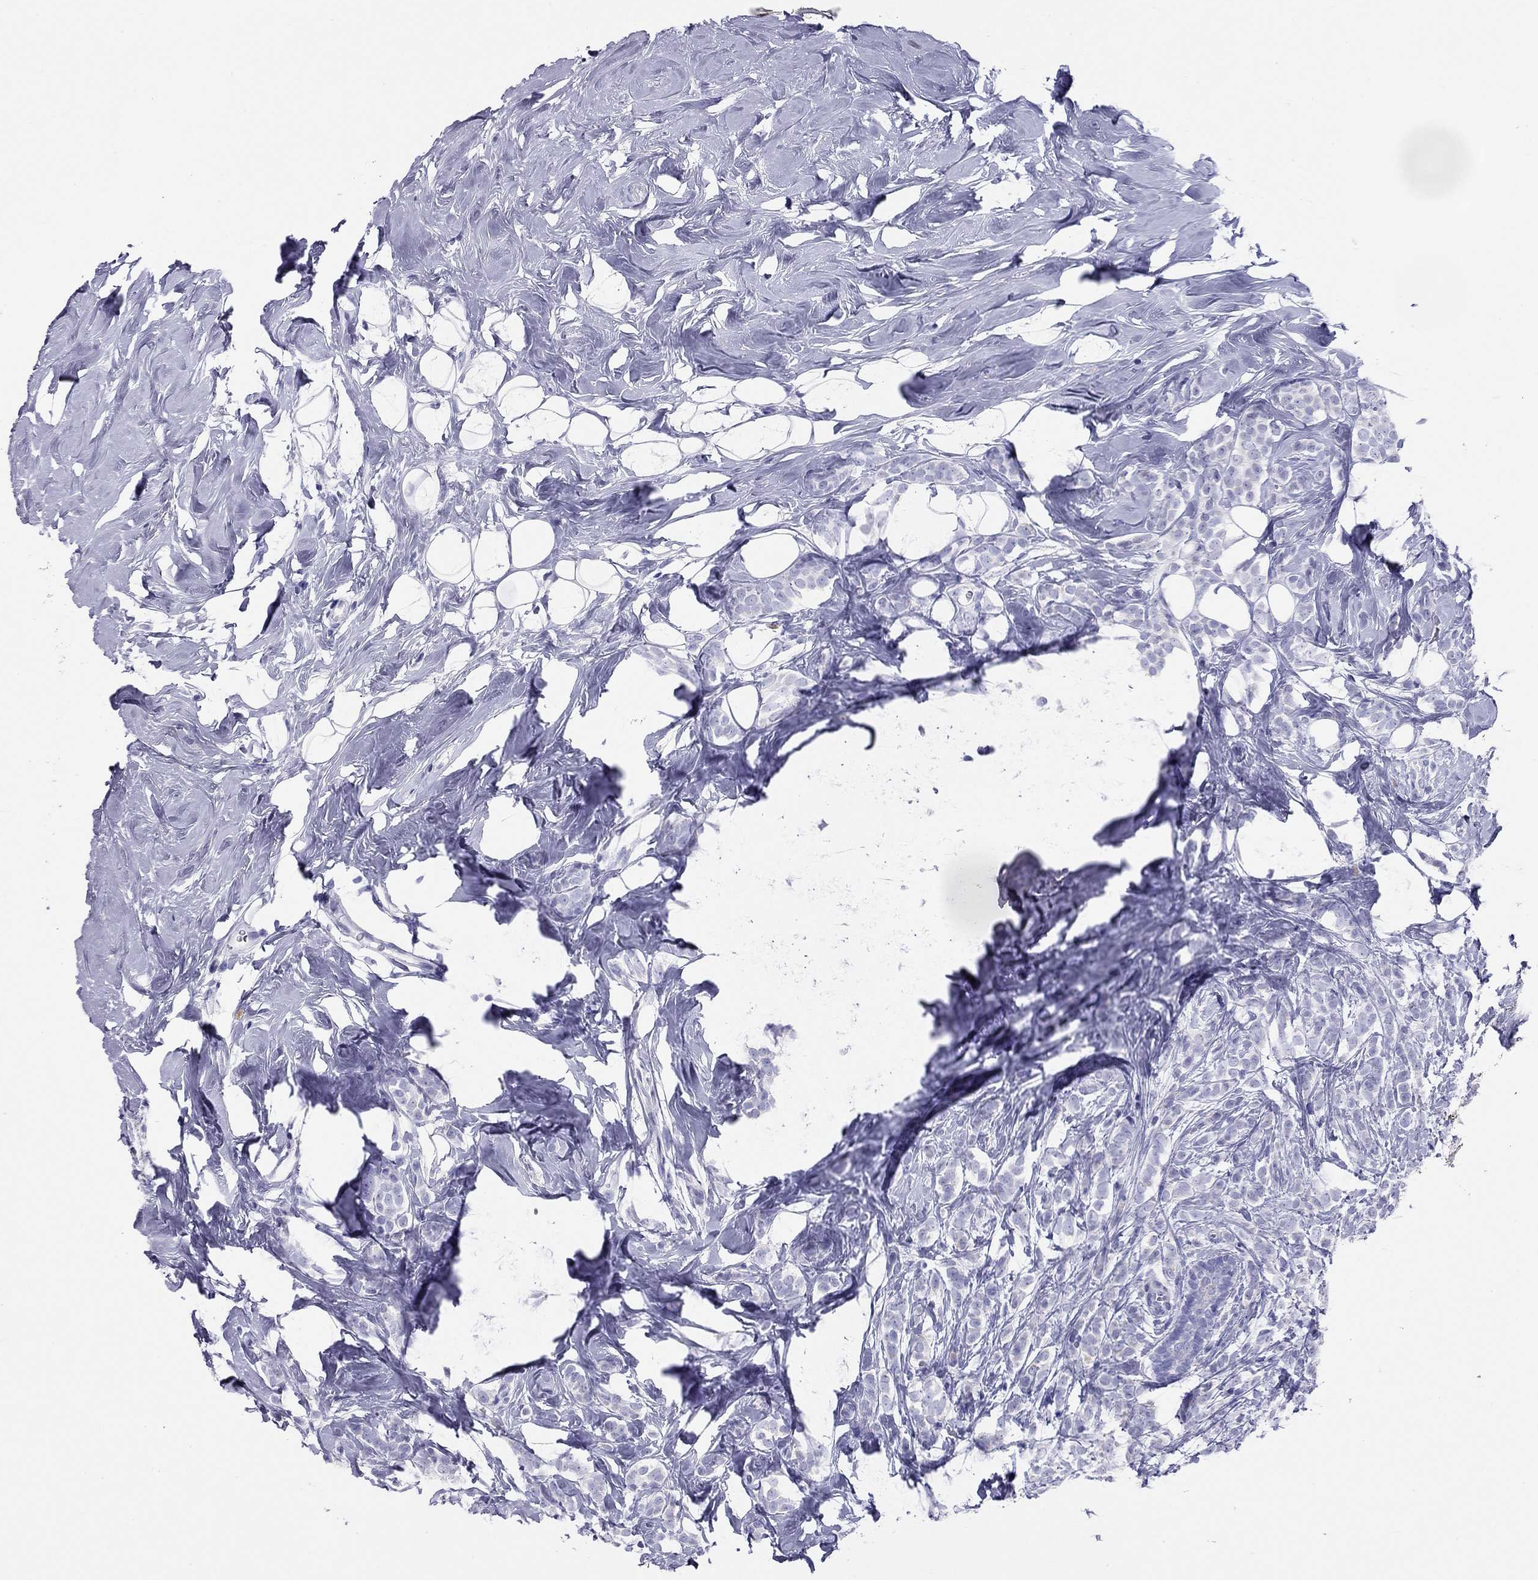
{"staining": {"intensity": "negative", "quantity": "none", "location": "none"}, "tissue": "breast cancer", "cell_type": "Tumor cells", "image_type": "cancer", "snomed": [{"axis": "morphology", "description": "Lobular carcinoma"}, {"axis": "topography", "description": "Breast"}], "caption": "Immunohistochemistry (IHC) of human breast cancer (lobular carcinoma) demonstrates no expression in tumor cells. (Stains: DAB IHC with hematoxylin counter stain, Microscopy: brightfield microscopy at high magnification).", "gene": "DPY19L2", "patient": {"sex": "female", "age": 49}}